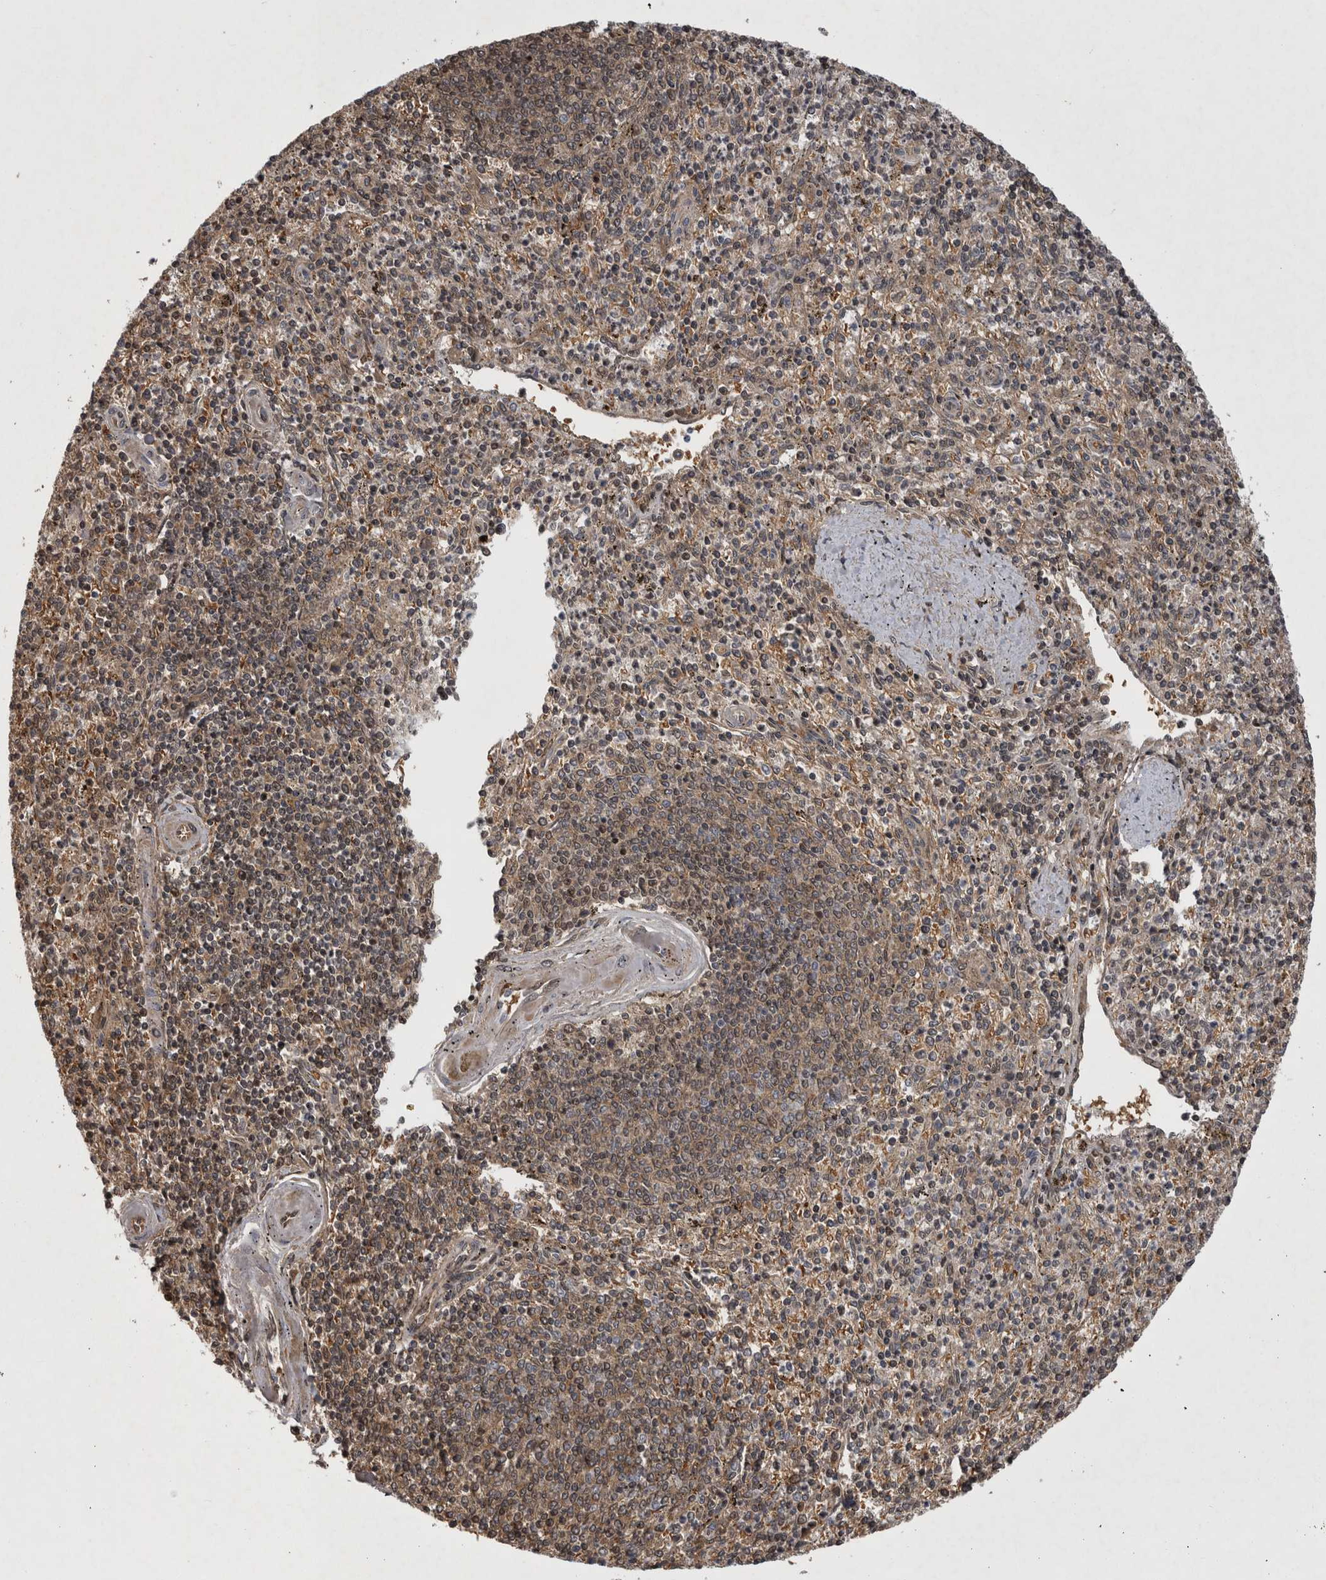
{"staining": {"intensity": "weak", "quantity": "25%-75%", "location": "cytoplasmic/membranous"}, "tissue": "spleen", "cell_type": "Cells in red pulp", "image_type": "normal", "snomed": [{"axis": "morphology", "description": "Normal tissue, NOS"}, {"axis": "topography", "description": "Spleen"}], "caption": "Weak cytoplasmic/membranous expression for a protein is identified in about 25%-75% of cells in red pulp of benign spleen using immunohistochemistry (IHC).", "gene": "IFI44", "patient": {"sex": "male", "age": 72}}